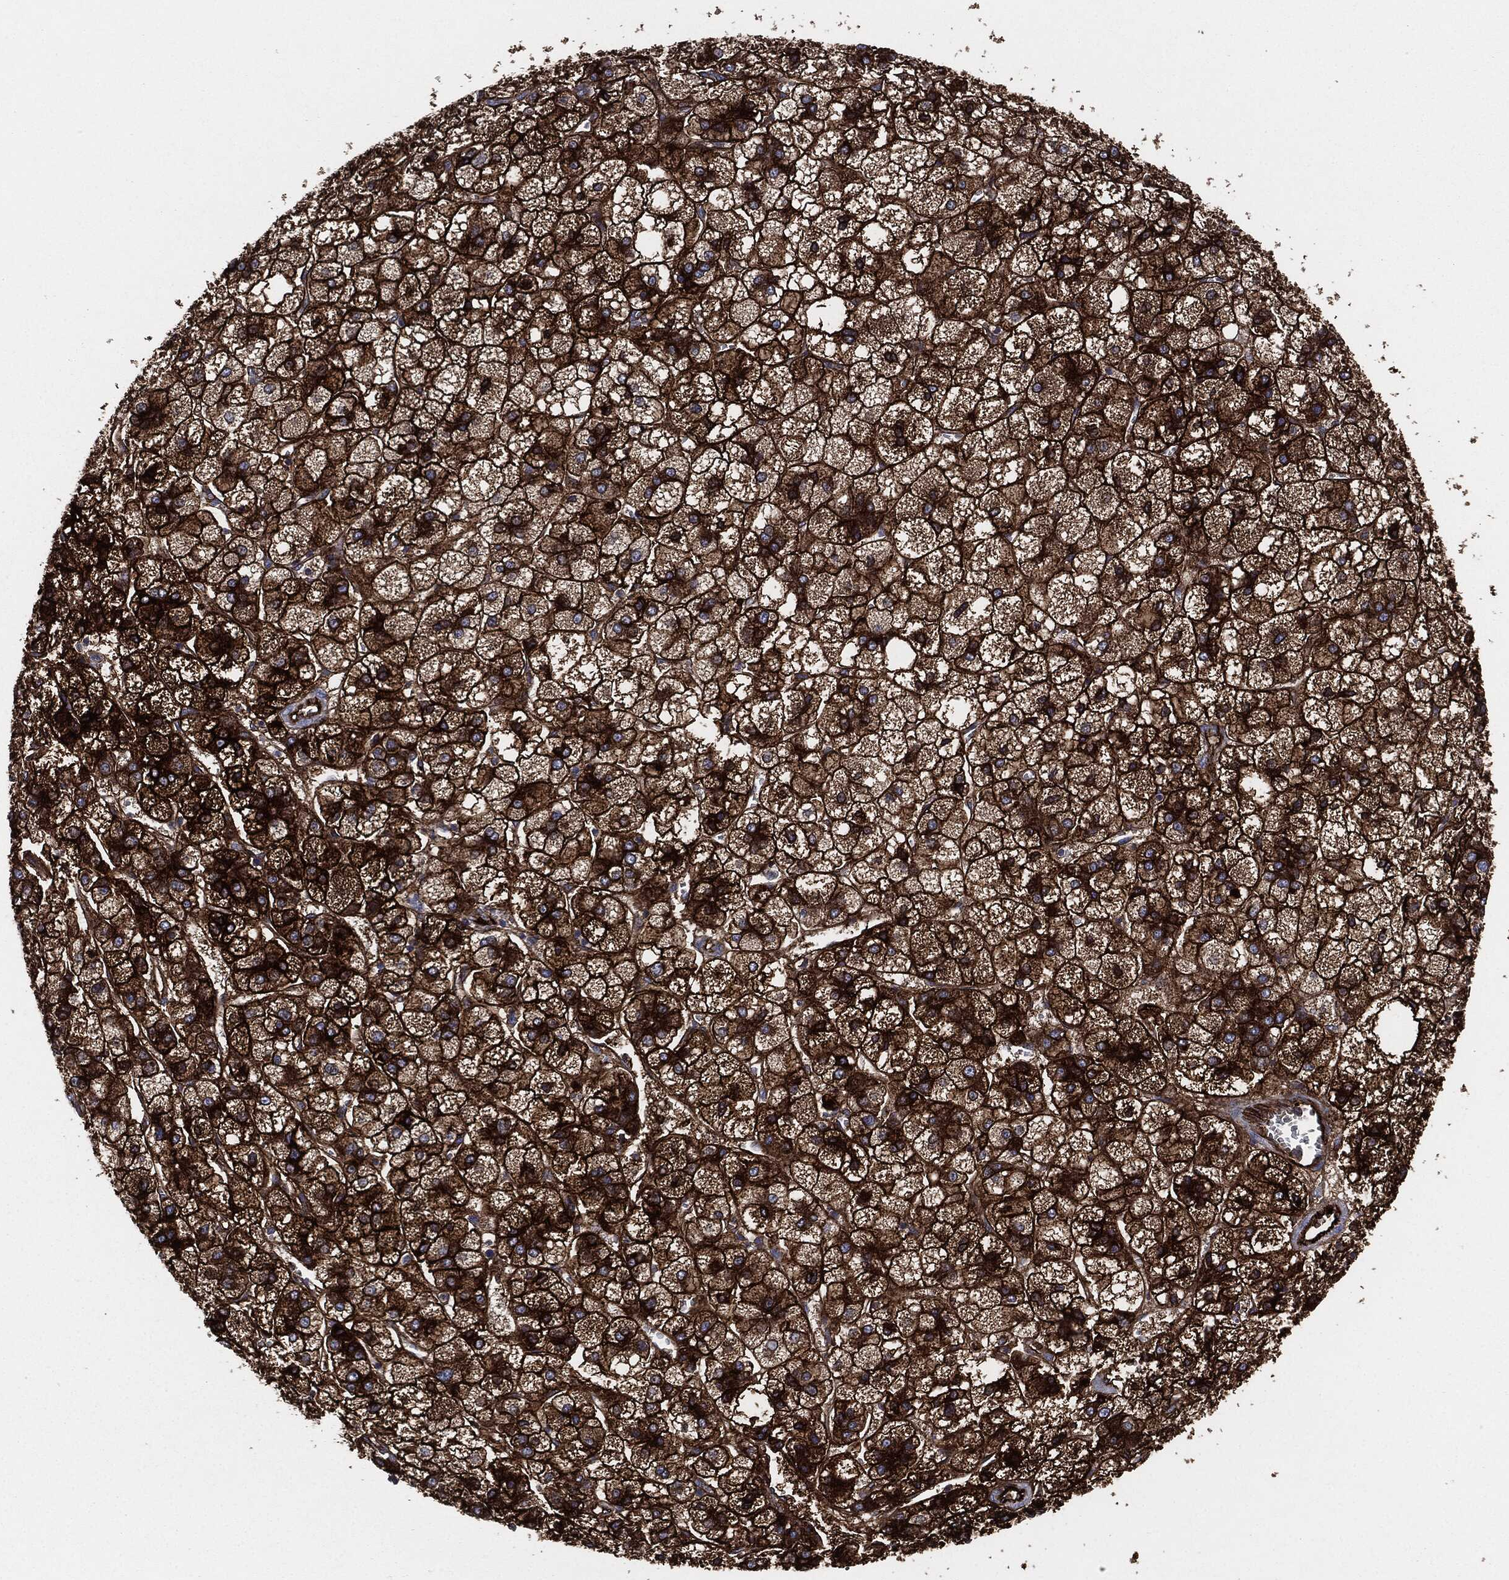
{"staining": {"intensity": "strong", "quantity": ">75%", "location": "cytoplasmic/membranous"}, "tissue": "liver cancer", "cell_type": "Tumor cells", "image_type": "cancer", "snomed": [{"axis": "morphology", "description": "Carcinoma, Hepatocellular, NOS"}, {"axis": "topography", "description": "Liver"}], "caption": "Strong cytoplasmic/membranous protein staining is seen in approximately >75% of tumor cells in hepatocellular carcinoma (liver).", "gene": "APOB", "patient": {"sex": "male", "age": 73}}